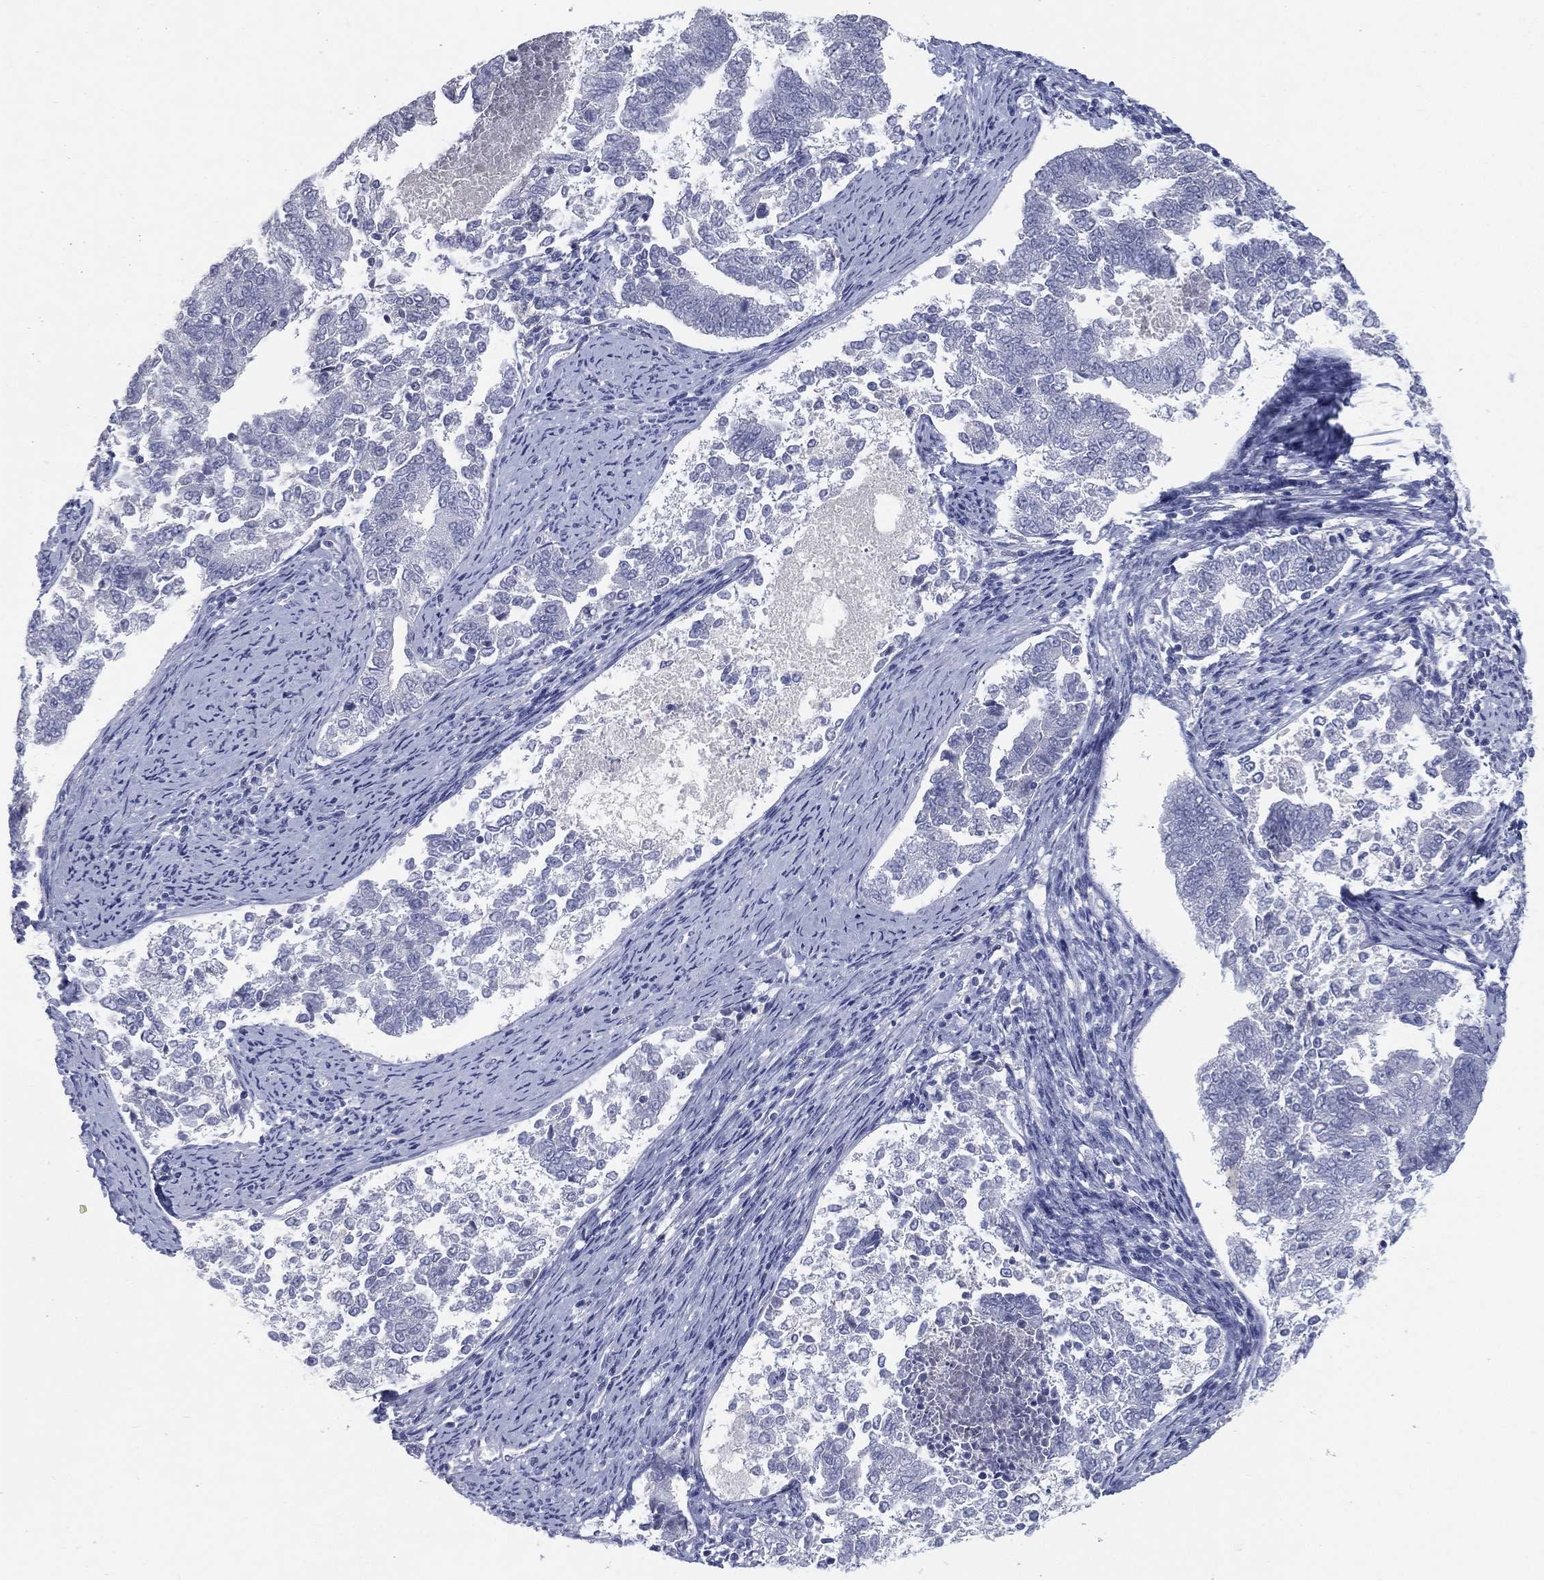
{"staining": {"intensity": "negative", "quantity": "none", "location": "none"}, "tissue": "endometrial cancer", "cell_type": "Tumor cells", "image_type": "cancer", "snomed": [{"axis": "morphology", "description": "Adenocarcinoma, NOS"}, {"axis": "topography", "description": "Endometrium"}], "caption": "This is an immunohistochemistry photomicrograph of human endometrial cancer. There is no positivity in tumor cells.", "gene": "KRT35", "patient": {"sex": "female", "age": 65}}